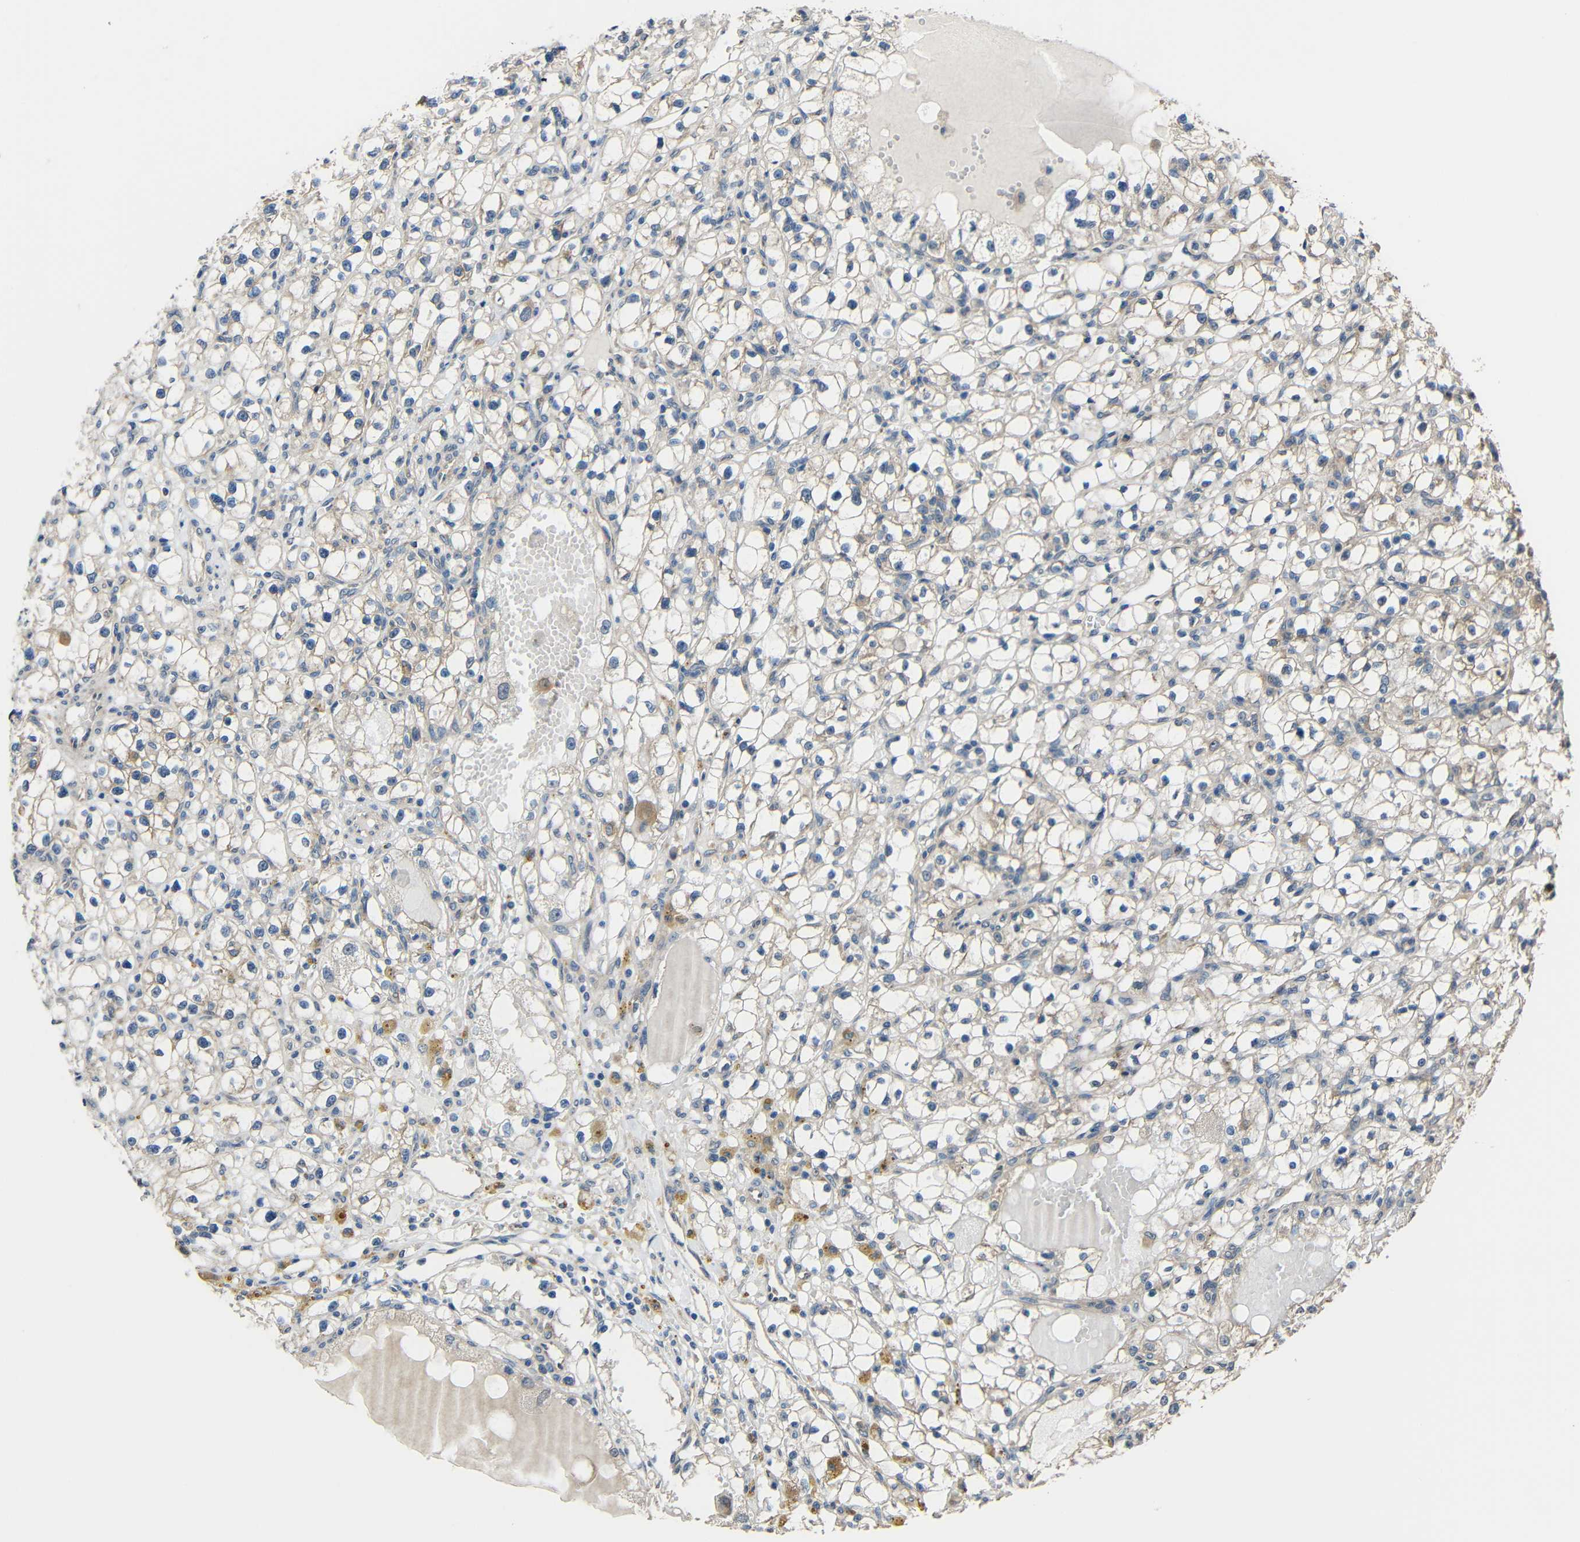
{"staining": {"intensity": "weak", "quantity": "25%-75%", "location": "cytoplasmic/membranous"}, "tissue": "renal cancer", "cell_type": "Tumor cells", "image_type": "cancer", "snomed": [{"axis": "morphology", "description": "Adenocarcinoma, NOS"}, {"axis": "topography", "description": "Kidney"}], "caption": "Tumor cells reveal low levels of weak cytoplasmic/membranous positivity in approximately 25%-75% of cells in human renal adenocarcinoma. The staining was performed using DAB to visualize the protein expression in brown, while the nuclei were stained in blue with hematoxylin (Magnification: 20x).", "gene": "CHST9", "patient": {"sex": "male", "age": 56}}